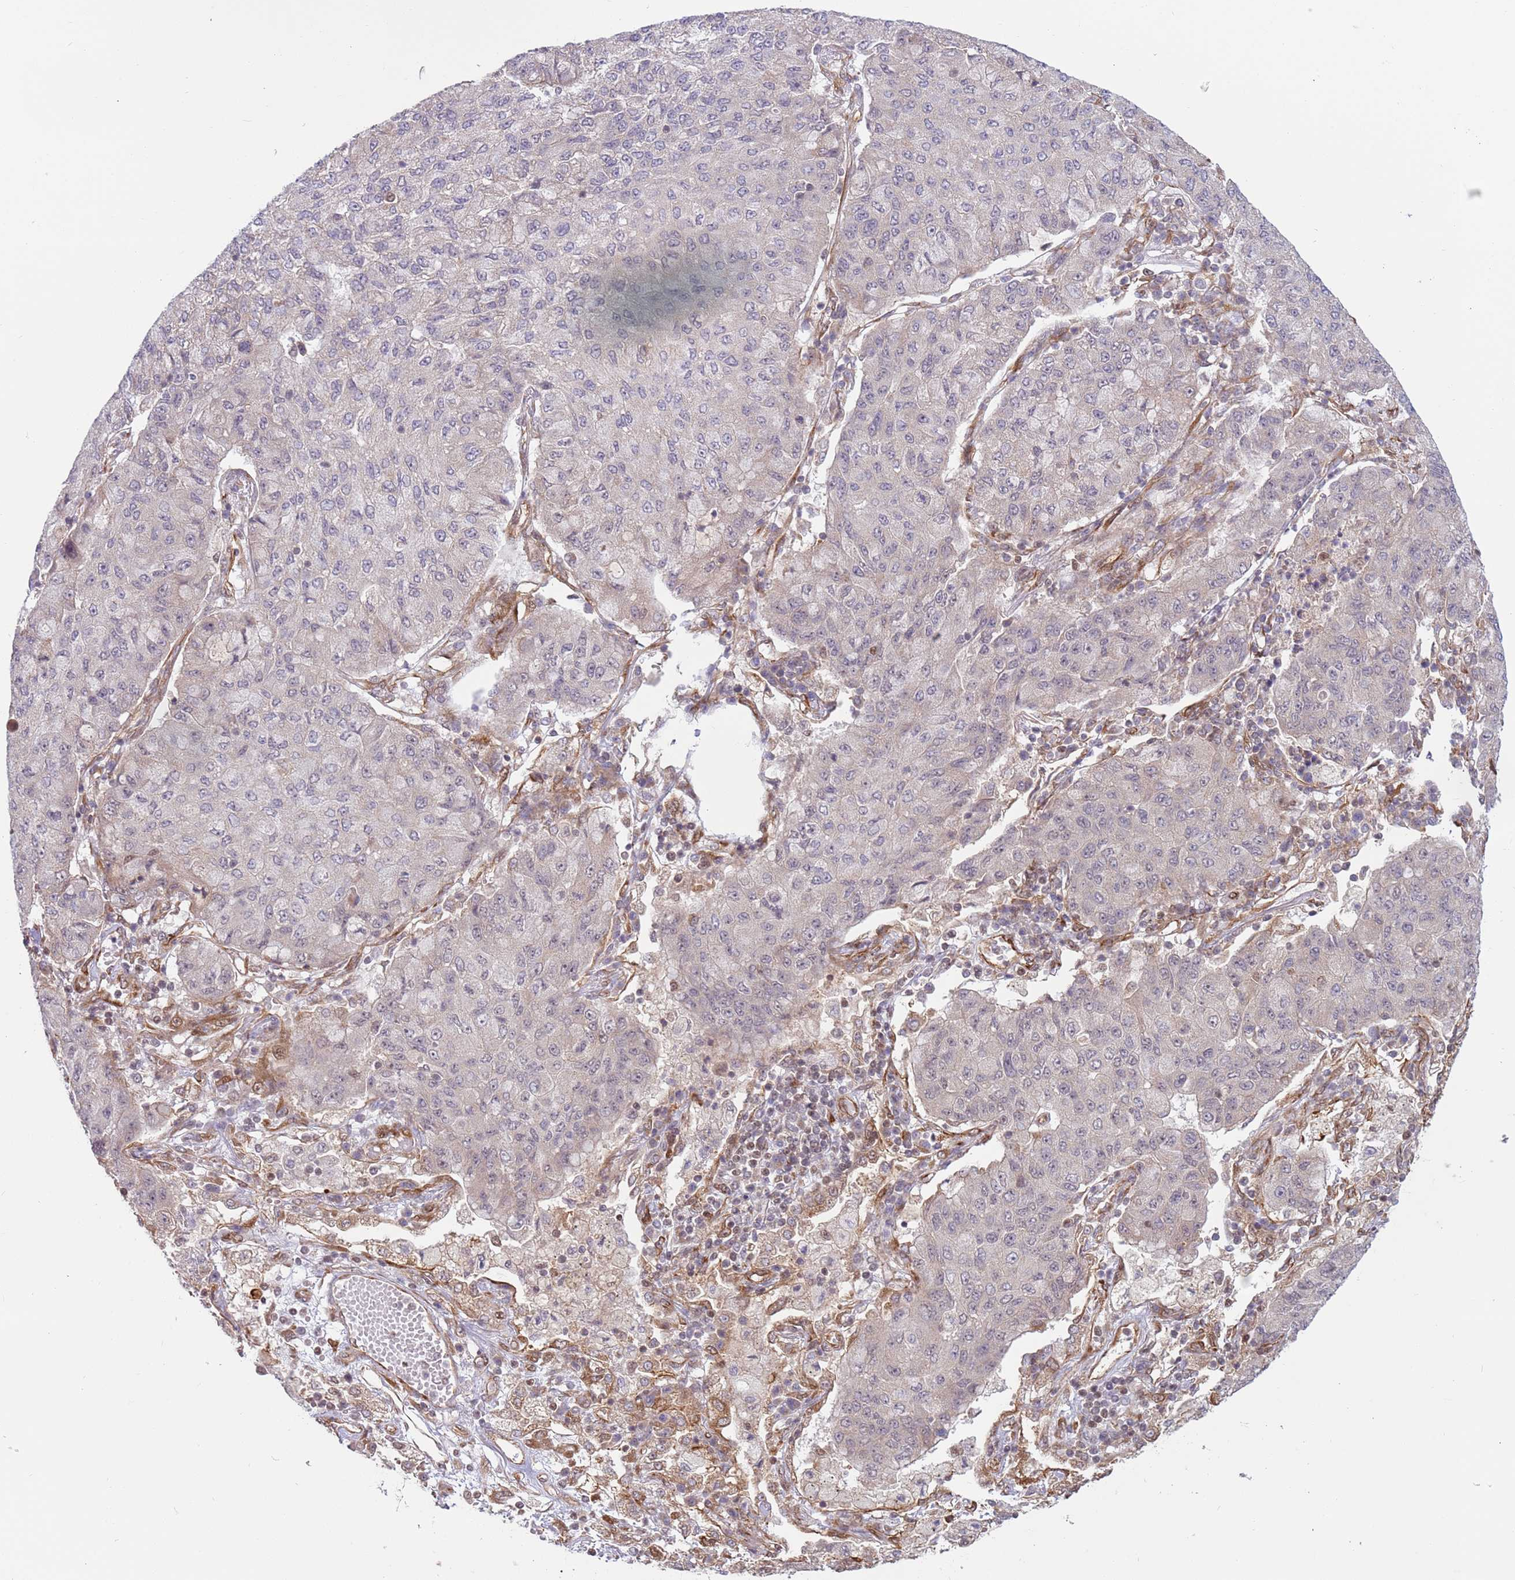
{"staining": {"intensity": "negative", "quantity": "none", "location": "none"}, "tissue": "lung cancer", "cell_type": "Tumor cells", "image_type": "cancer", "snomed": [{"axis": "morphology", "description": "Squamous cell carcinoma, NOS"}, {"axis": "topography", "description": "Lung"}], "caption": "This image is of lung cancer stained with immunohistochemistry (IHC) to label a protein in brown with the nuclei are counter-stained blue. There is no expression in tumor cells. Brightfield microscopy of immunohistochemistry (IHC) stained with DAB (3,3'-diaminobenzidine) (brown) and hematoxylin (blue), captured at high magnification.", "gene": "DCAF4", "patient": {"sex": "male", "age": 74}}